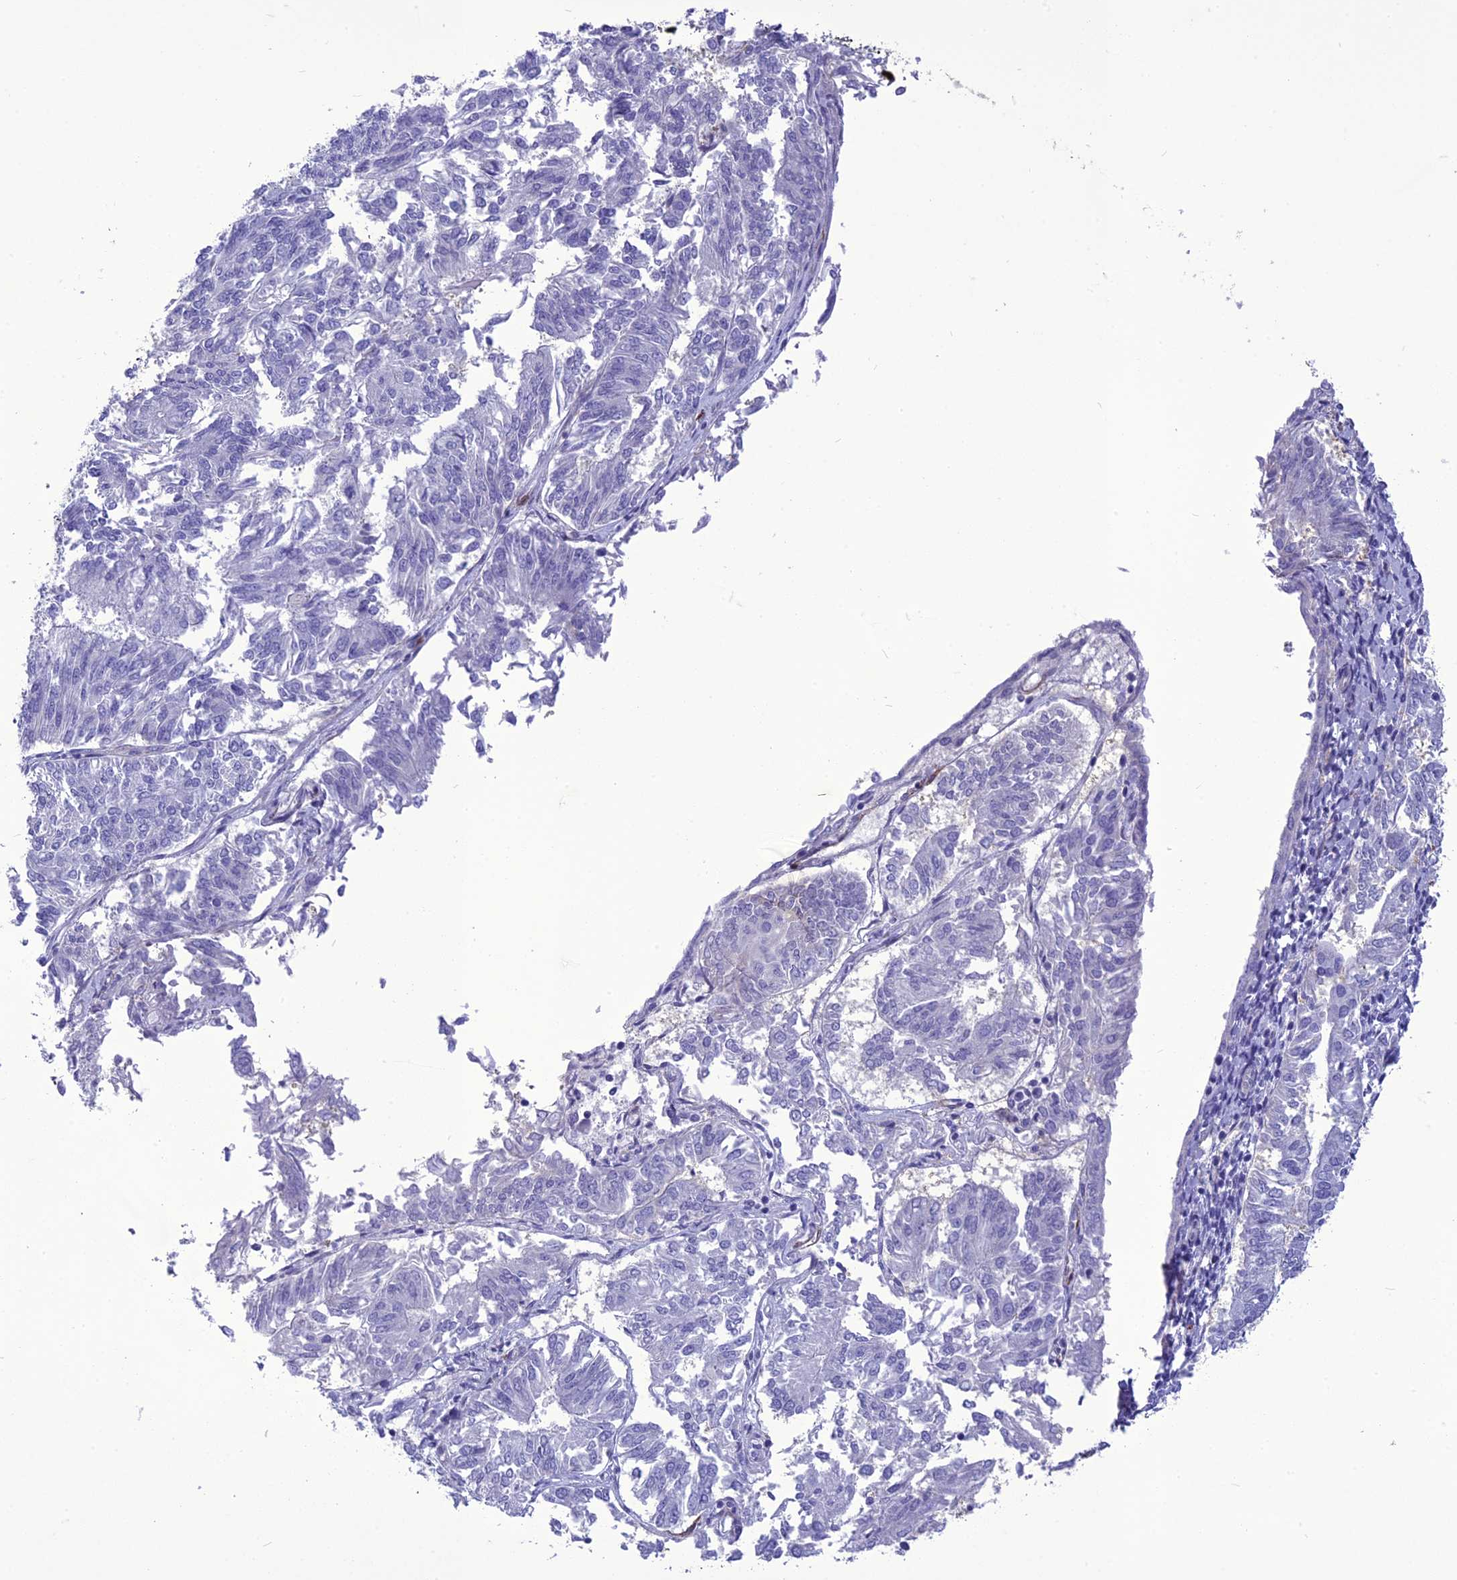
{"staining": {"intensity": "negative", "quantity": "none", "location": "none"}, "tissue": "endometrial cancer", "cell_type": "Tumor cells", "image_type": "cancer", "snomed": [{"axis": "morphology", "description": "Adenocarcinoma, NOS"}, {"axis": "topography", "description": "Endometrium"}], "caption": "Micrograph shows no protein staining in tumor cells of adenocarcinoma (endometrial) tissue.", "gene": "NKD1", "patient": {"sex": "female", "age": 58}}